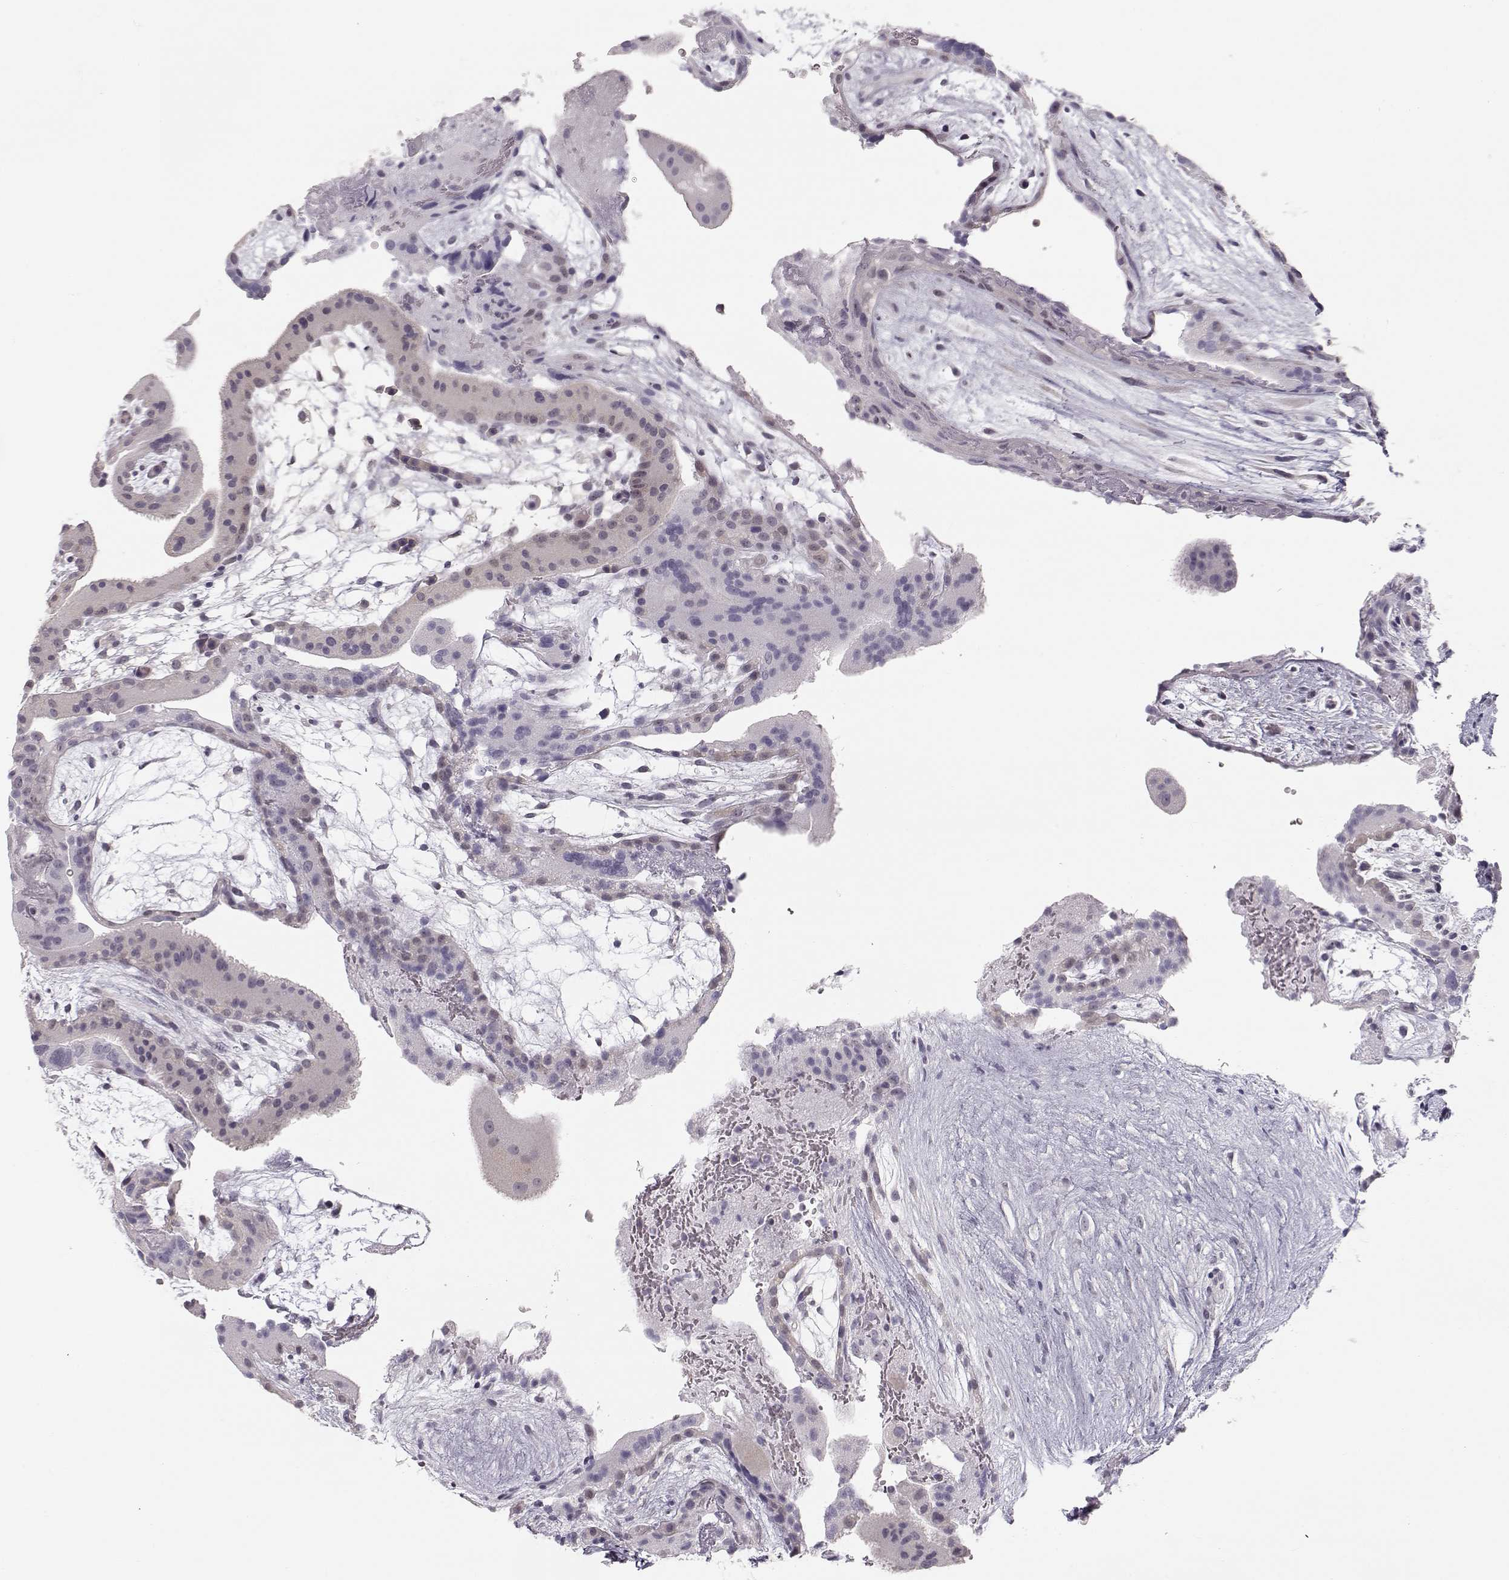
{"staining": {"intensity": "negative", "quantity": "none", "location": "none"}, "tissue": "placenta", "cell_type": "Decidual cells", "image_type": "normal", "snomed": [{"axis": "morphology", "description": "Normal tissue, NOS"}, {"axis": "topography", "description": "Placenta"}], "caption": "Protein analysis of normal placenta shows no significant staining in decidual cells.", "gene": "FAM205A", "patient": {"sex": "female", "age": 19}}